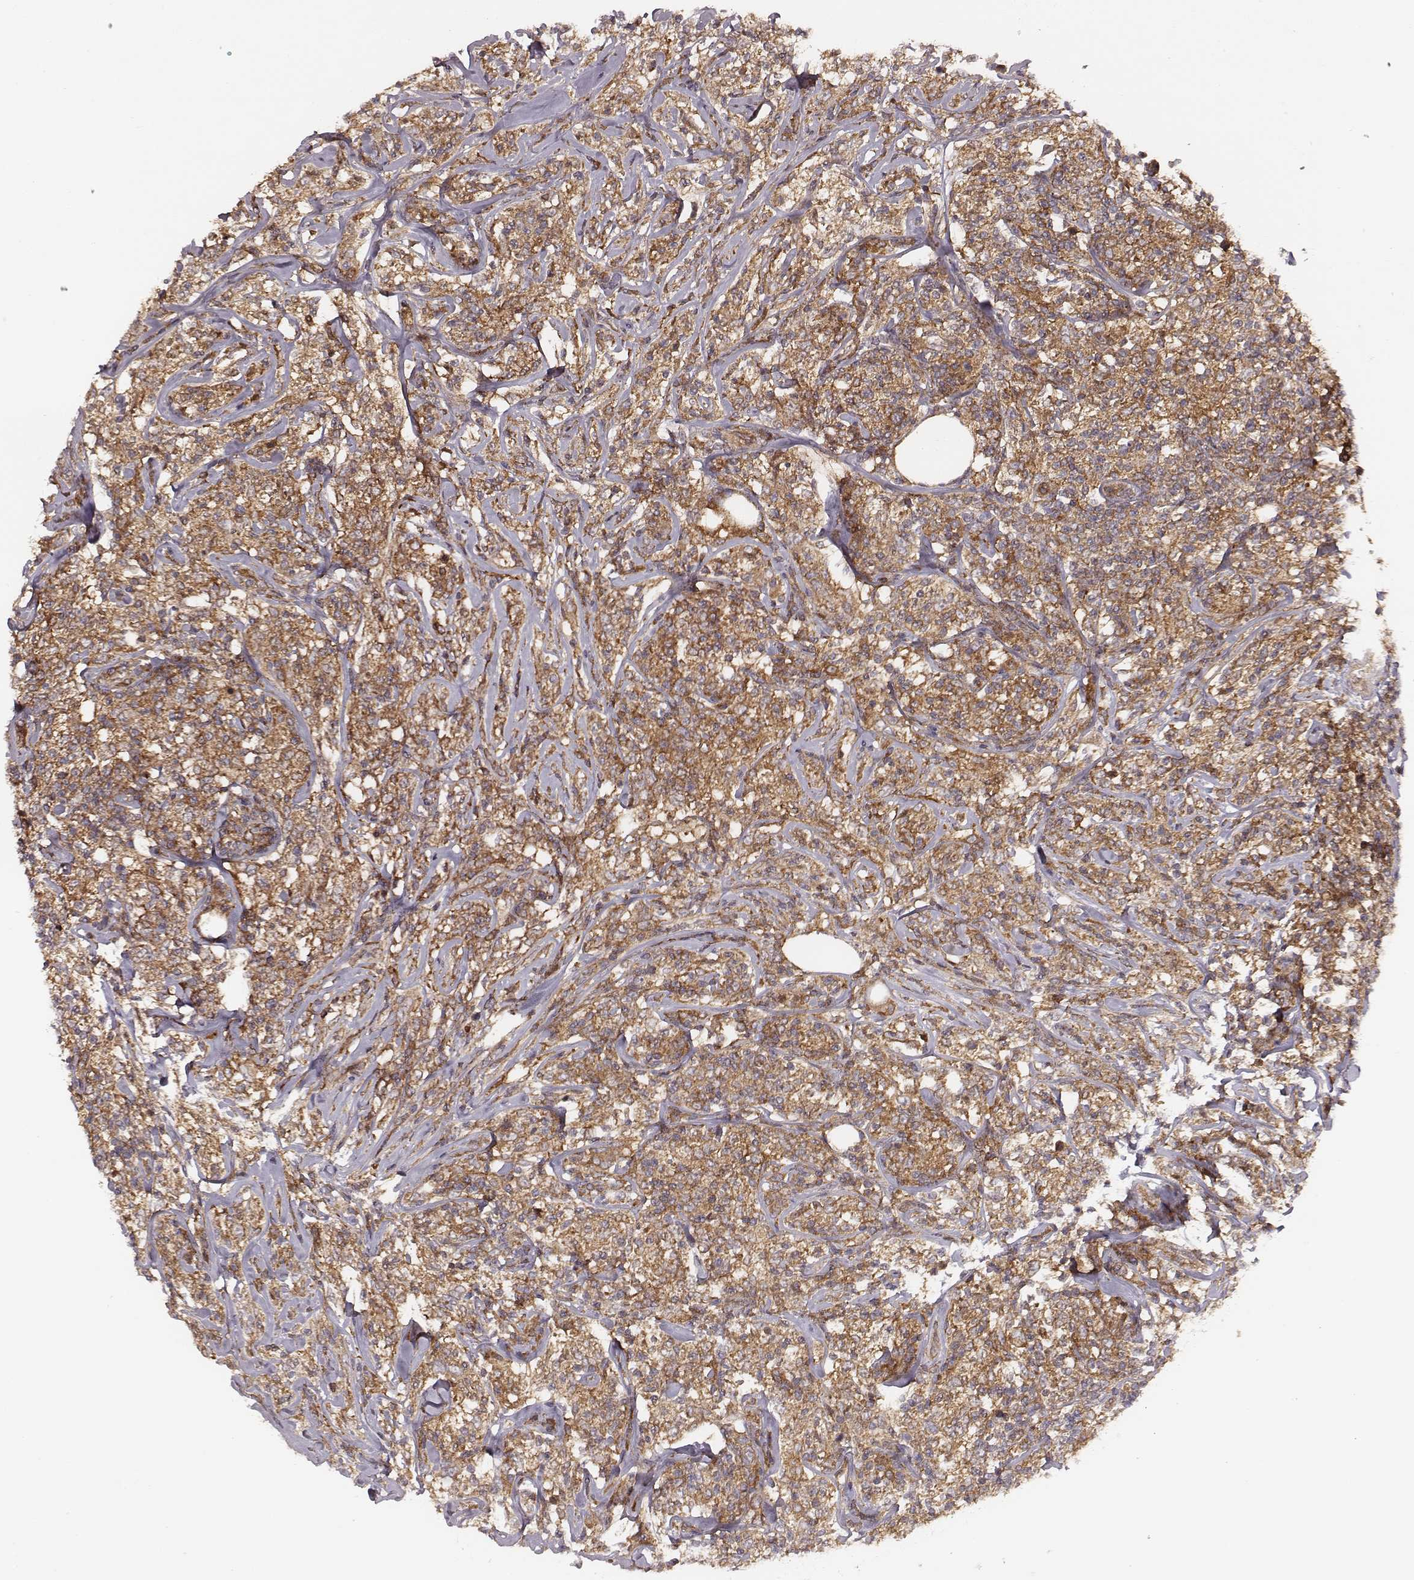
{"staining": {"intensity": "moderate", "quantity": ">75%", "location": "cytoplasmic/membranous"}, "tissue": "lymphoma", "cell_type": "Tumor cells", "image_type": "cancer", "snomed": [{"axis": "morphology", "description": "Malignant lymphoma, non-Hodgkin's type, High grade"}, {"axis": "topography", "description": "Lymph node"}], "caption": "DAB (3,3'-diaminobenzidine) immunohistochemical staining of human malignant lymphoma, non-Hodgkin's type (high-grade) shows moderate cytoplasmic/membranous protein staining in about >75% of tumor cells.", "gene": "VPS26A", "patient": {"sex": "female", "age": 84}}